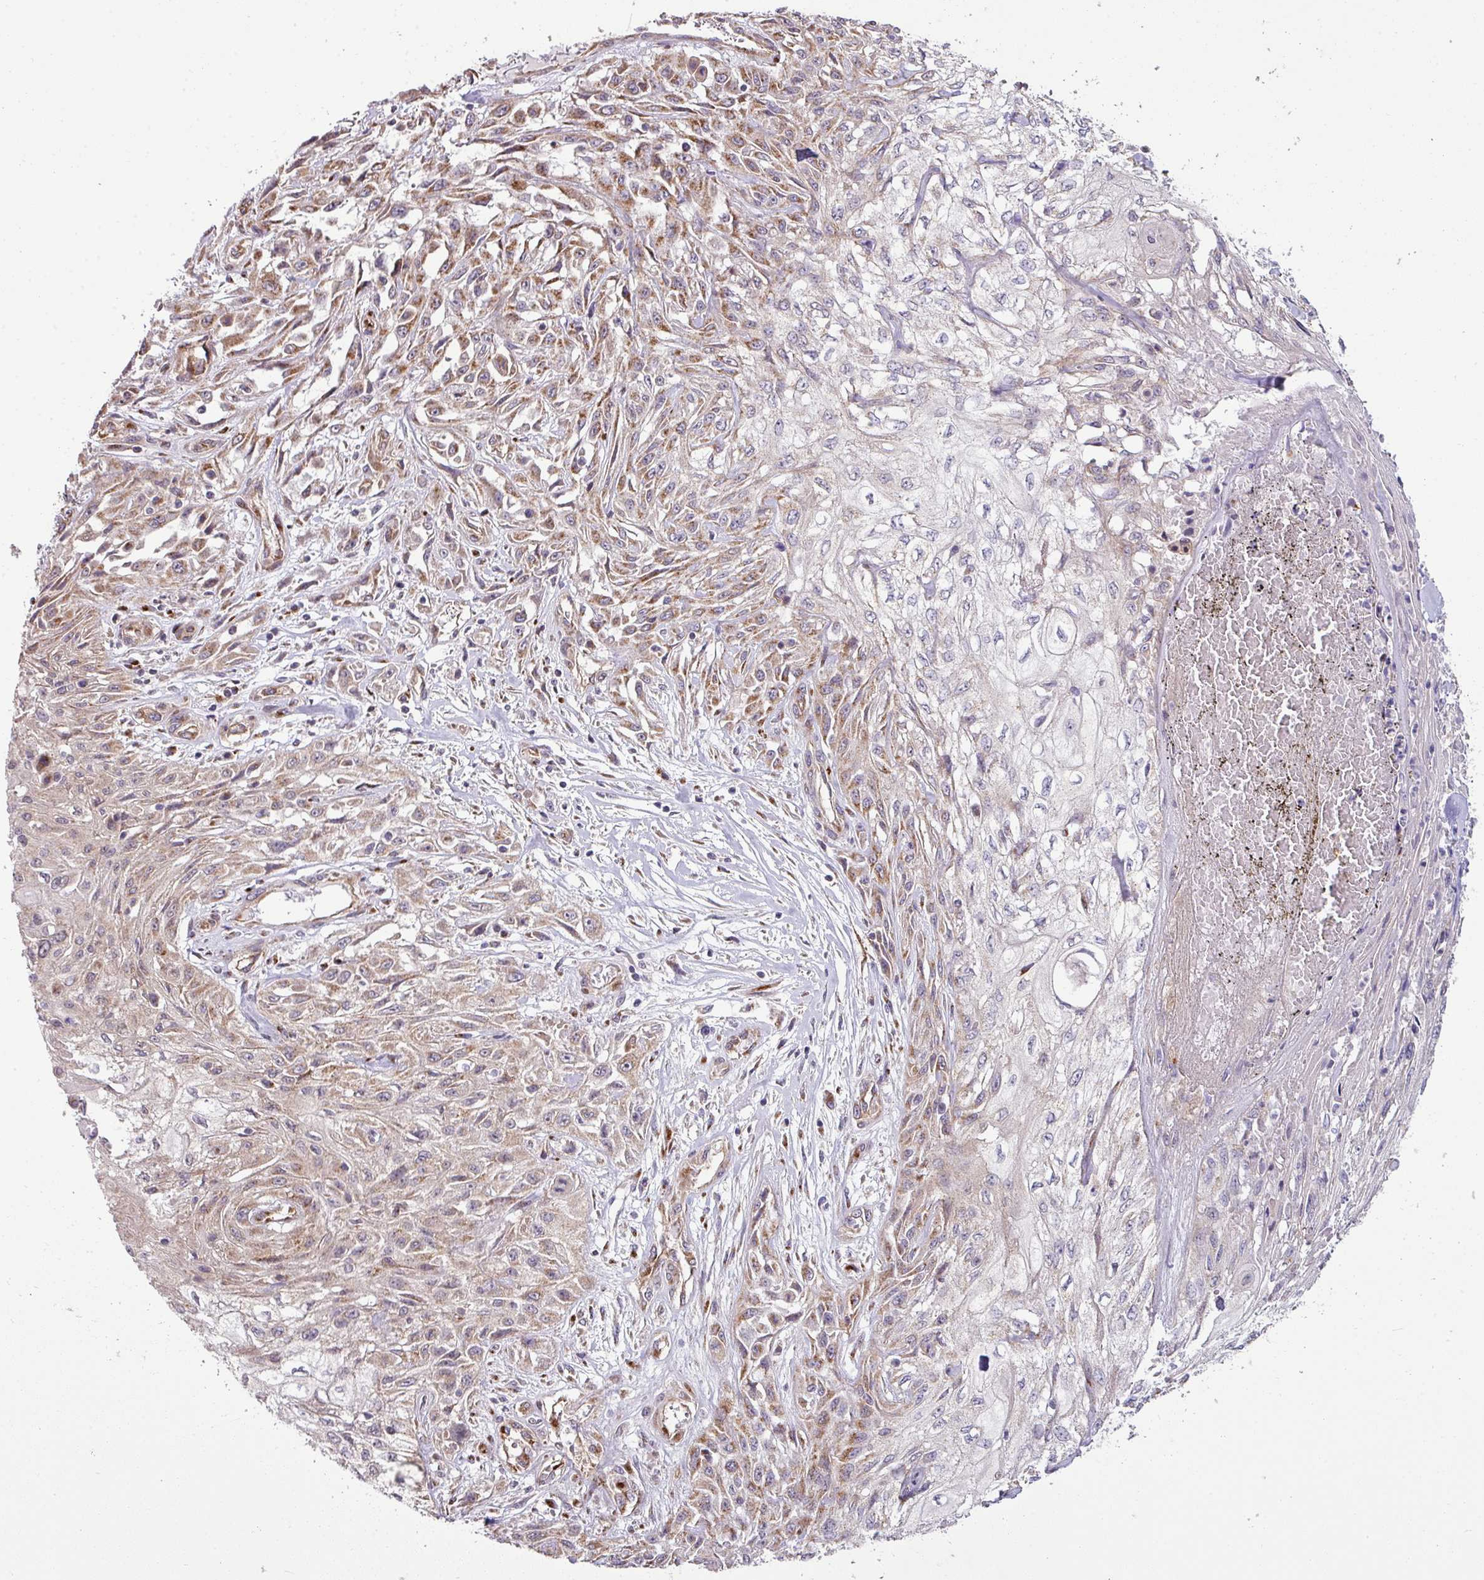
{"staining": {"intensity": "moderate", "quantity": ">75%", "location": "cytoplasmic/membranous"}, "tissue": "skin cancer", "cell_type": "Tumor cells", "image_type": "cancer", "snomed": [{"axis": "morphology", "description": "Squamous cell carcinoma, NOS"}, {"axis": "morphology", "description": "Squamous cell carcinoma, metastatic, NOS"}, {"axis": "topography", "description": "Skin"}, {"axis": "topography", "description": "Lymph node"}], "caption": "Approximately >75% of tumor cells in human squamous cell carcinoma (skin) display moderate cytoplasmic/membranous protein expression as visualized by brown immunohistochemical staining.", "gene": "TIMMDC1", "patient": {"sex": "male", "age": 75}}